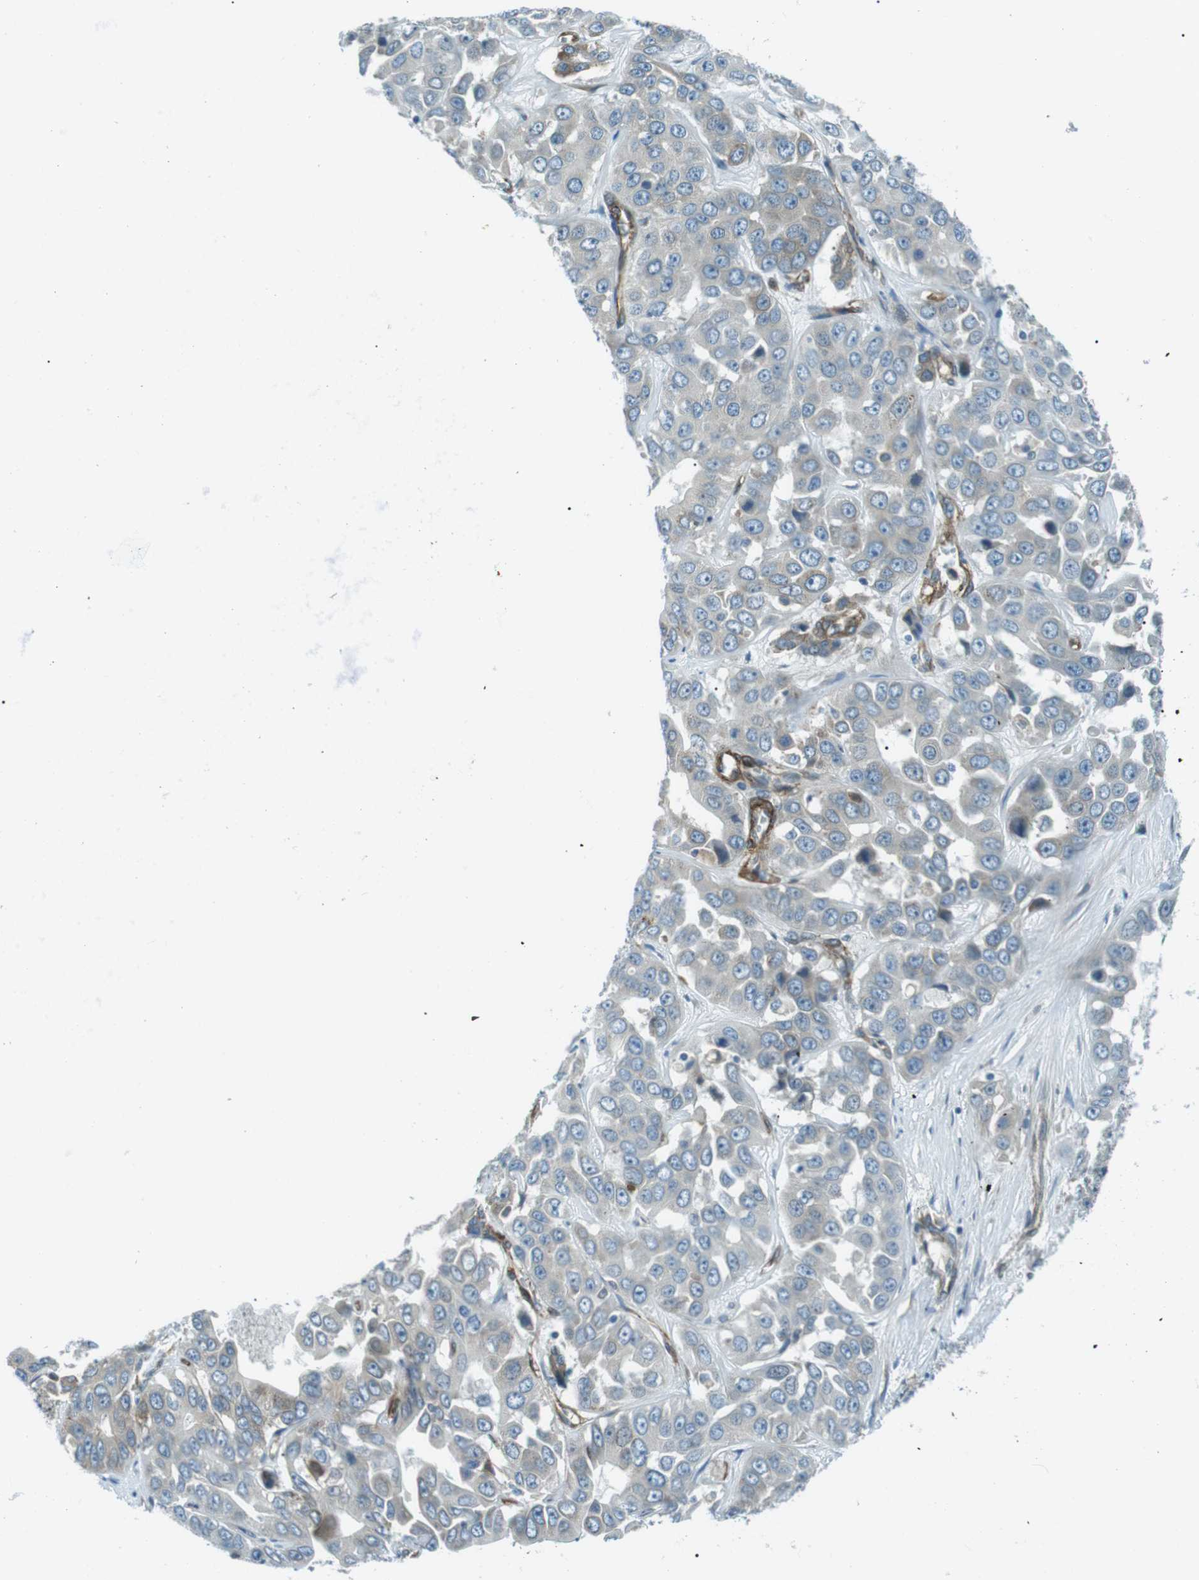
{"staining": {"intensity": "weak", "quantity": "<25%", "location": "cytoplasmic/membranous"}, "tissue": "liver cancer", "cell_type": "Tumor cells", "image_type": "cancer", "snomed": [{"axis": "morphology", "description": "Cholangiocarcinoma"}, {"axis": "topography", "description": "Liver"}], "caption": "A high-resolution micrograph shows immunohistochemistry staining of liver cholangiocarcinoma, which exhibits no significant staining in tumor cells.", "gene": "ODR4", "patient": {"sex": "female", "age": 52}}